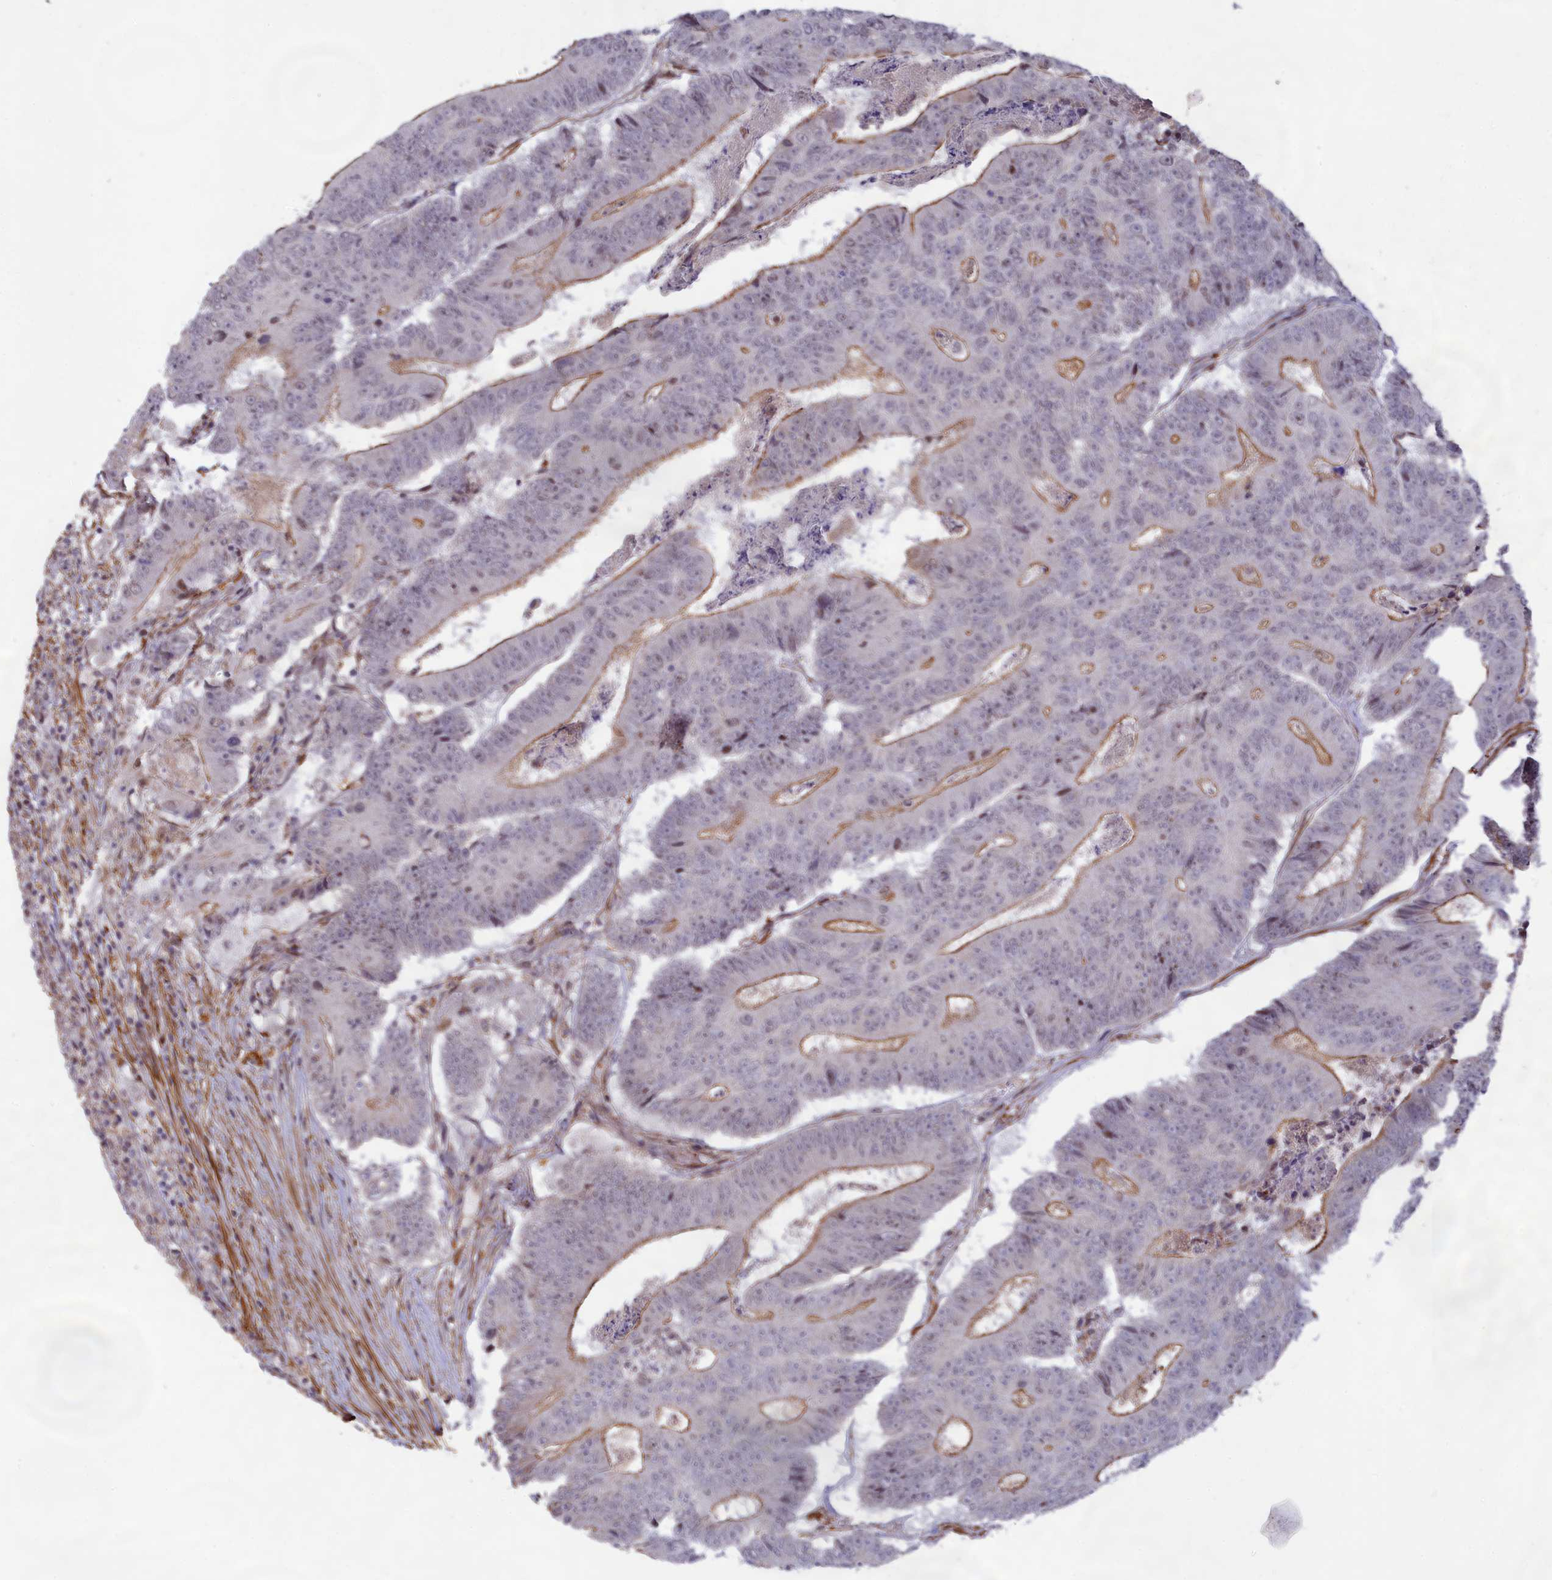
{"staining": {"intensity": "moderate", "quantity": "25%-75%", "location": "cytoplasmic/membranous"}, "tissue": "colorectal cancer", "cell_type": "Tumor cells", "image_type": "cancer", "snomed": [{"axis": "morphology", "description": "Adenocarcinoma, NOS"}, {"axis": "topography", "description": "Colon"}], "caption": "A high-resolution histopathology image shows immunohistochemistry (IHC) staining of colorectal cancer (adenocarcinoma), which demonstrates moderate cytoplasmic/membranous expression in approximately 25%-75% of tumor cells.", "gene": "CCDC154", "patient": {"sex": "male", "age": 83}}